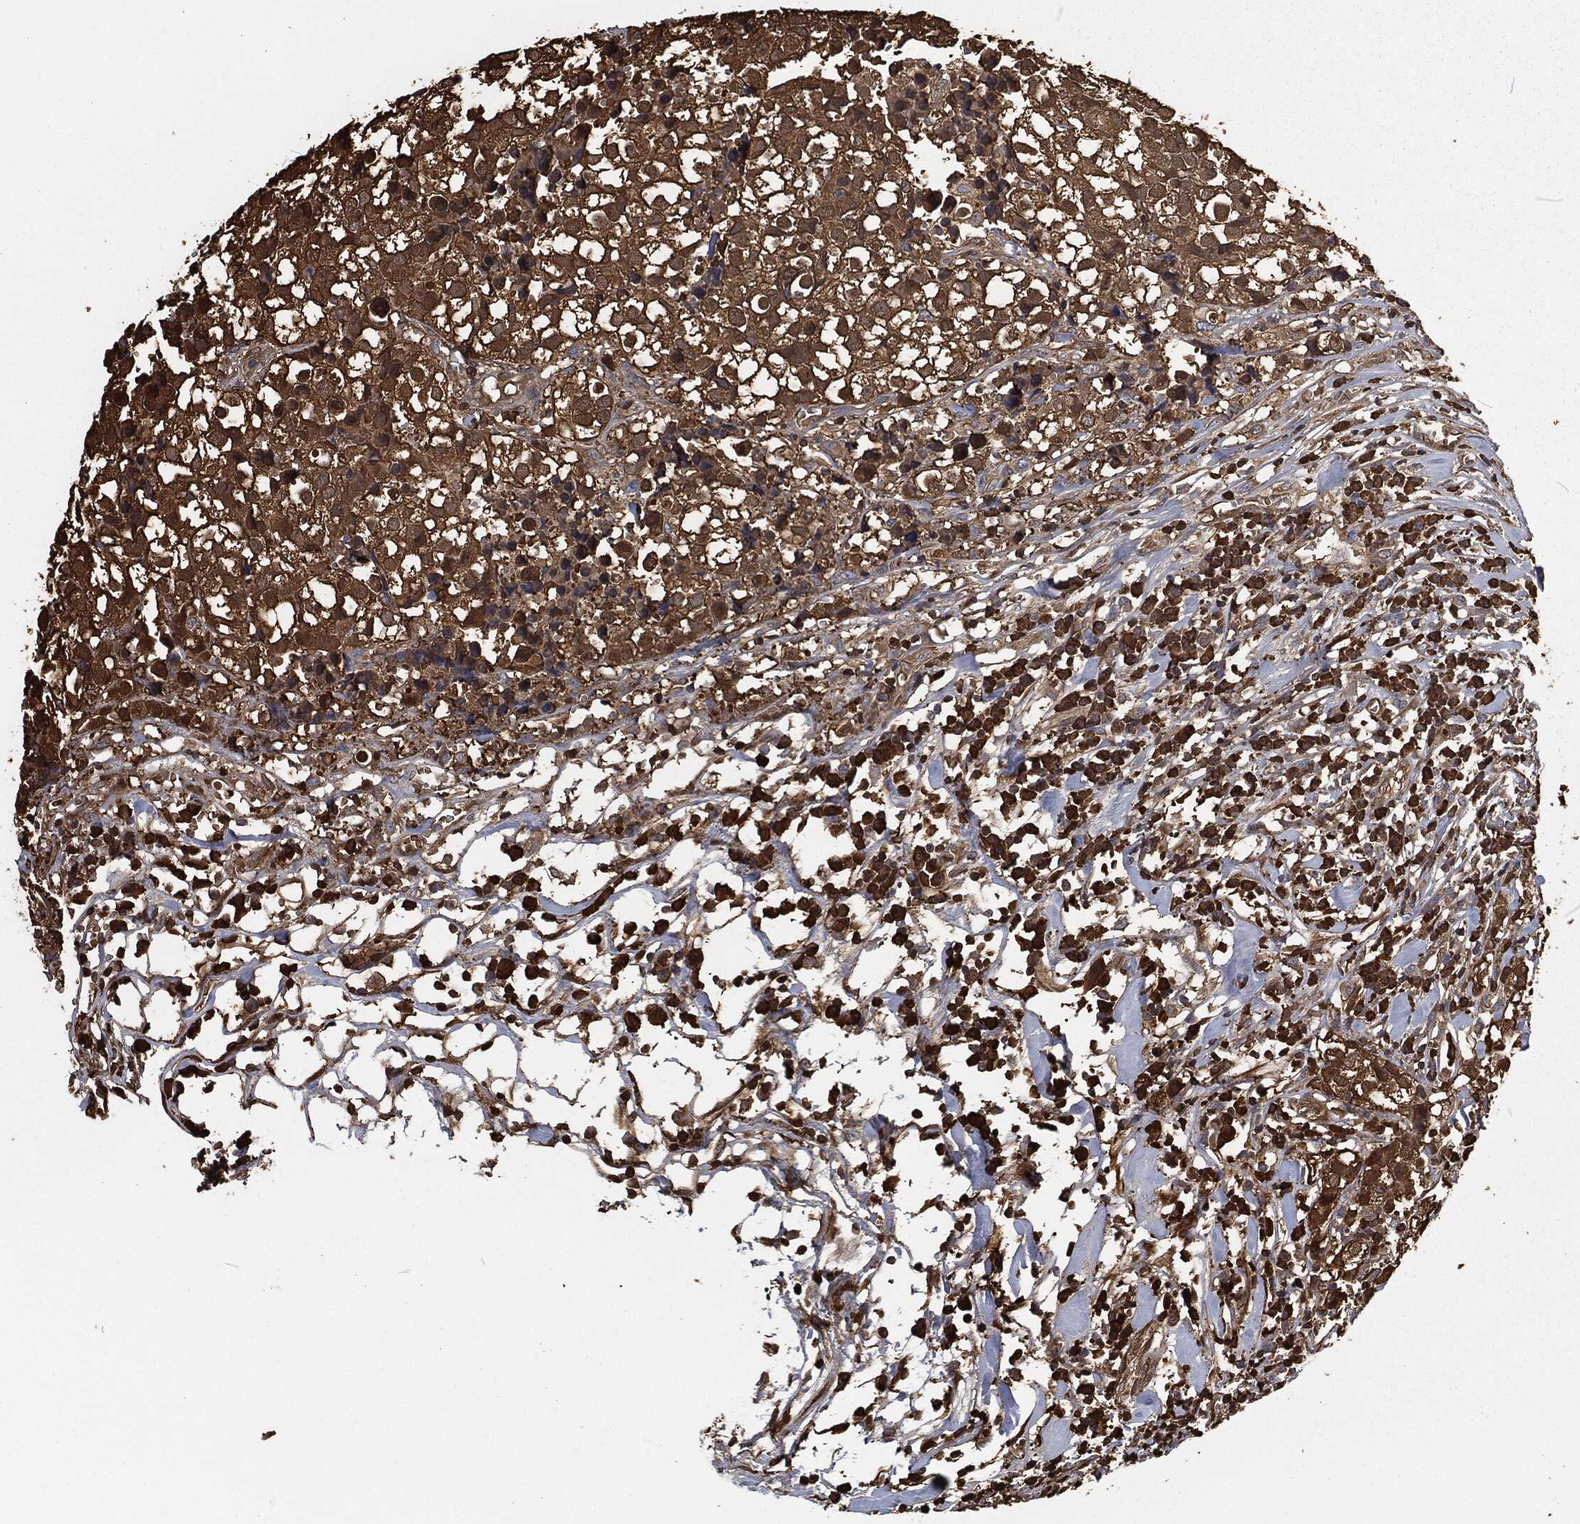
{"staining": {"intensity": "strong", "quantity": ">75%", "location": "cytoplasmic/membranous"}, "tissue": "breast cancer", "cell_type": "Tumor cells", "image_type": "cancer", "snomed": [{"axis": "morphology", "description": "Duct carcinoma"}, {"axis": "topography", "description": "Breast"}], "caption": "Tumor cells exhibit high levels of strong cytoplasmic/membranous staining in approximately >75% of cells in breast cancer. The staining is performed using DAB (3,3'-diaminobenzidine) brown chromogen to label protein expression. The nuclei are counter-stained blue using hematoxylin.", "gene": "PRDX4", "patient": {"sex": "female", "age": 30}}